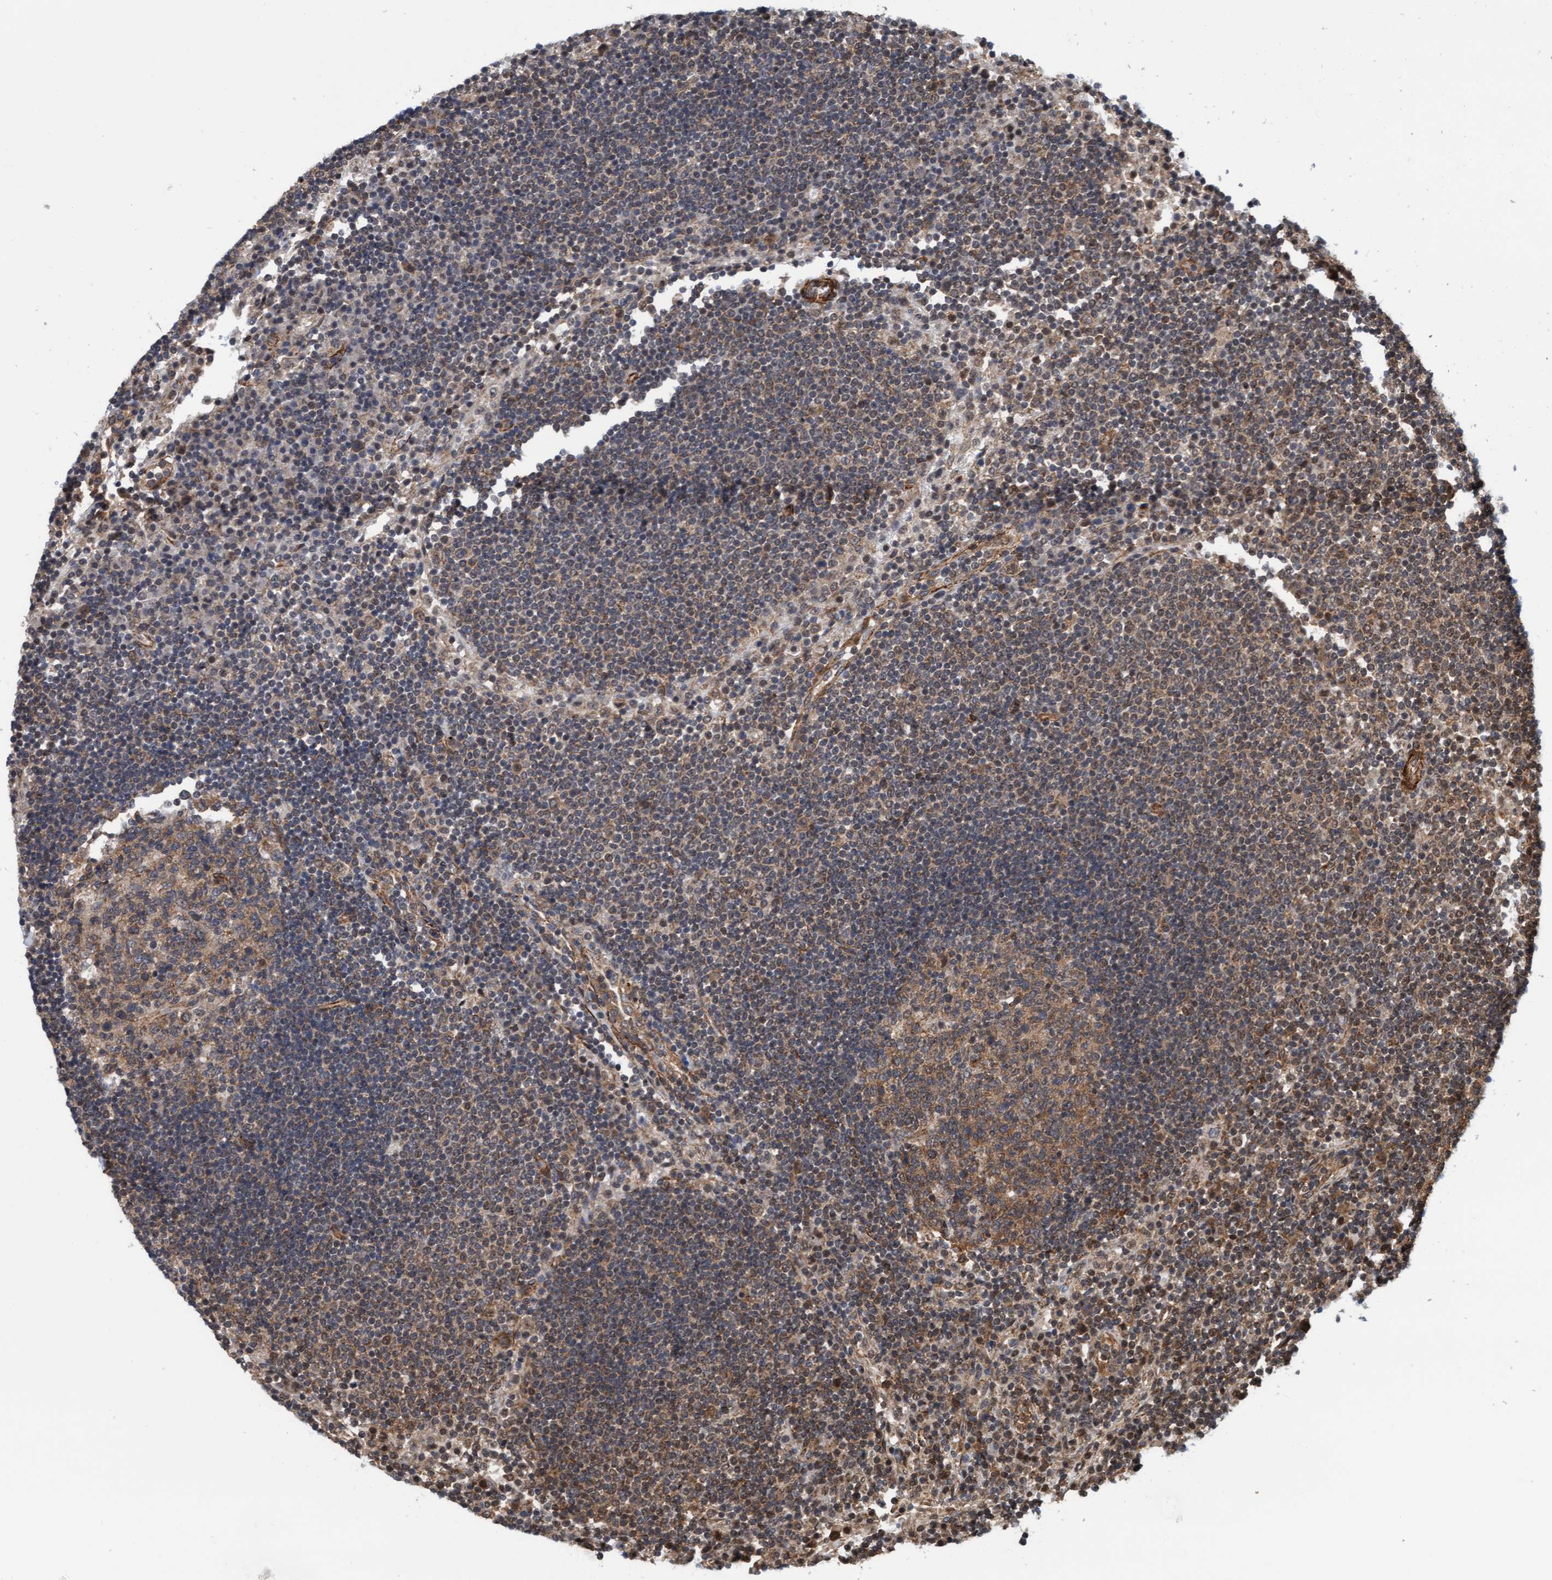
{"staining": {"intensity": "moderate", "quantity": ">75%", "location": "cytoplasmic/membranous"}, "tissue": "lymph node", "cell_type": "Germinal center cells", "image_type": "normal", "snomed": [{"axis": "morphology", "description": "Normal tissue, NOS"}, {"axis": "topography", "description": "Lymph node"}], "caption": "Immunohistochemistry staining of normal lymph node, which exhibits medium levels of moderate cytoplasmic/membranous positivity in approximately >75% of germinal center cells indicating moderate cytoplasmic/membranous protein staining. The staining was performed using DAB (3,3'-diaminobenzidine) (brown) for protein detection and nuclei were counterstained in hematoxylin (blue).", "gene": "STXBP4", "patient": {"sex": "female", "age": 53}}